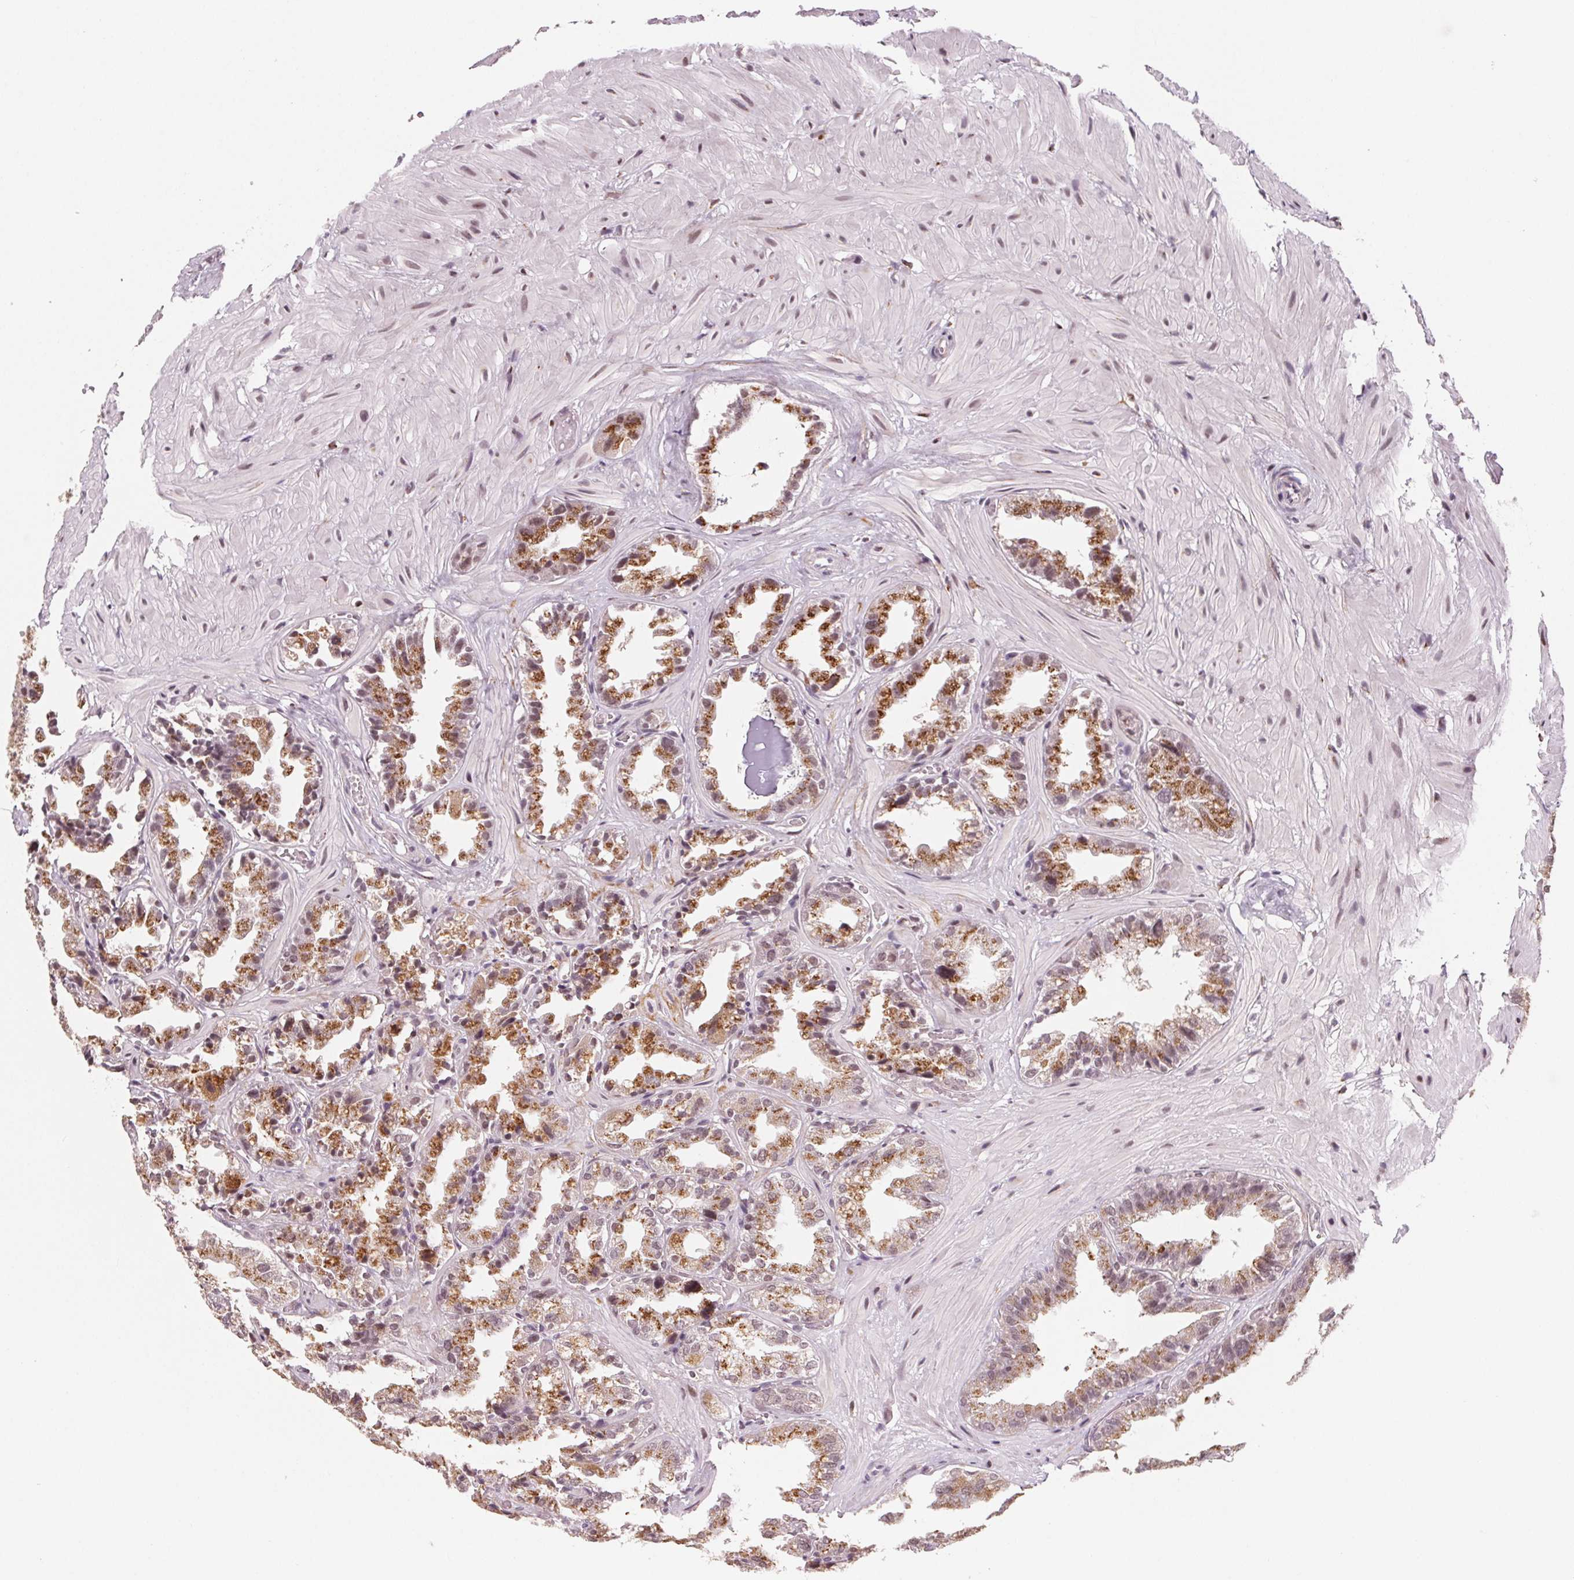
{"staining": {"intensity": "strong", "quantity": ">75%", "location": "cytoplasmic/membranous,nuclear"}, "tissue": "seminal vesicle", "cell_type": "Glandular cells", "image_type": "normal", "snomed": [{"axis": "morphology", "description": "Normal tissue, NOS"}, {"axis": "topography", "description": "Seminal veicle"}], "caption": "Seminal vesicle was stained to show a protein in brown. There is high levels of strong cytoplasmic/membranous,nuclear positivity in approximately >75% of glandular cells. The protein is stained brown, and the nuclei are stained in blue (DAB IHC with brightfield microscopy, high magnification).", "gene": "TOPORS", "patient": {"sex": "male", "age": 57}}